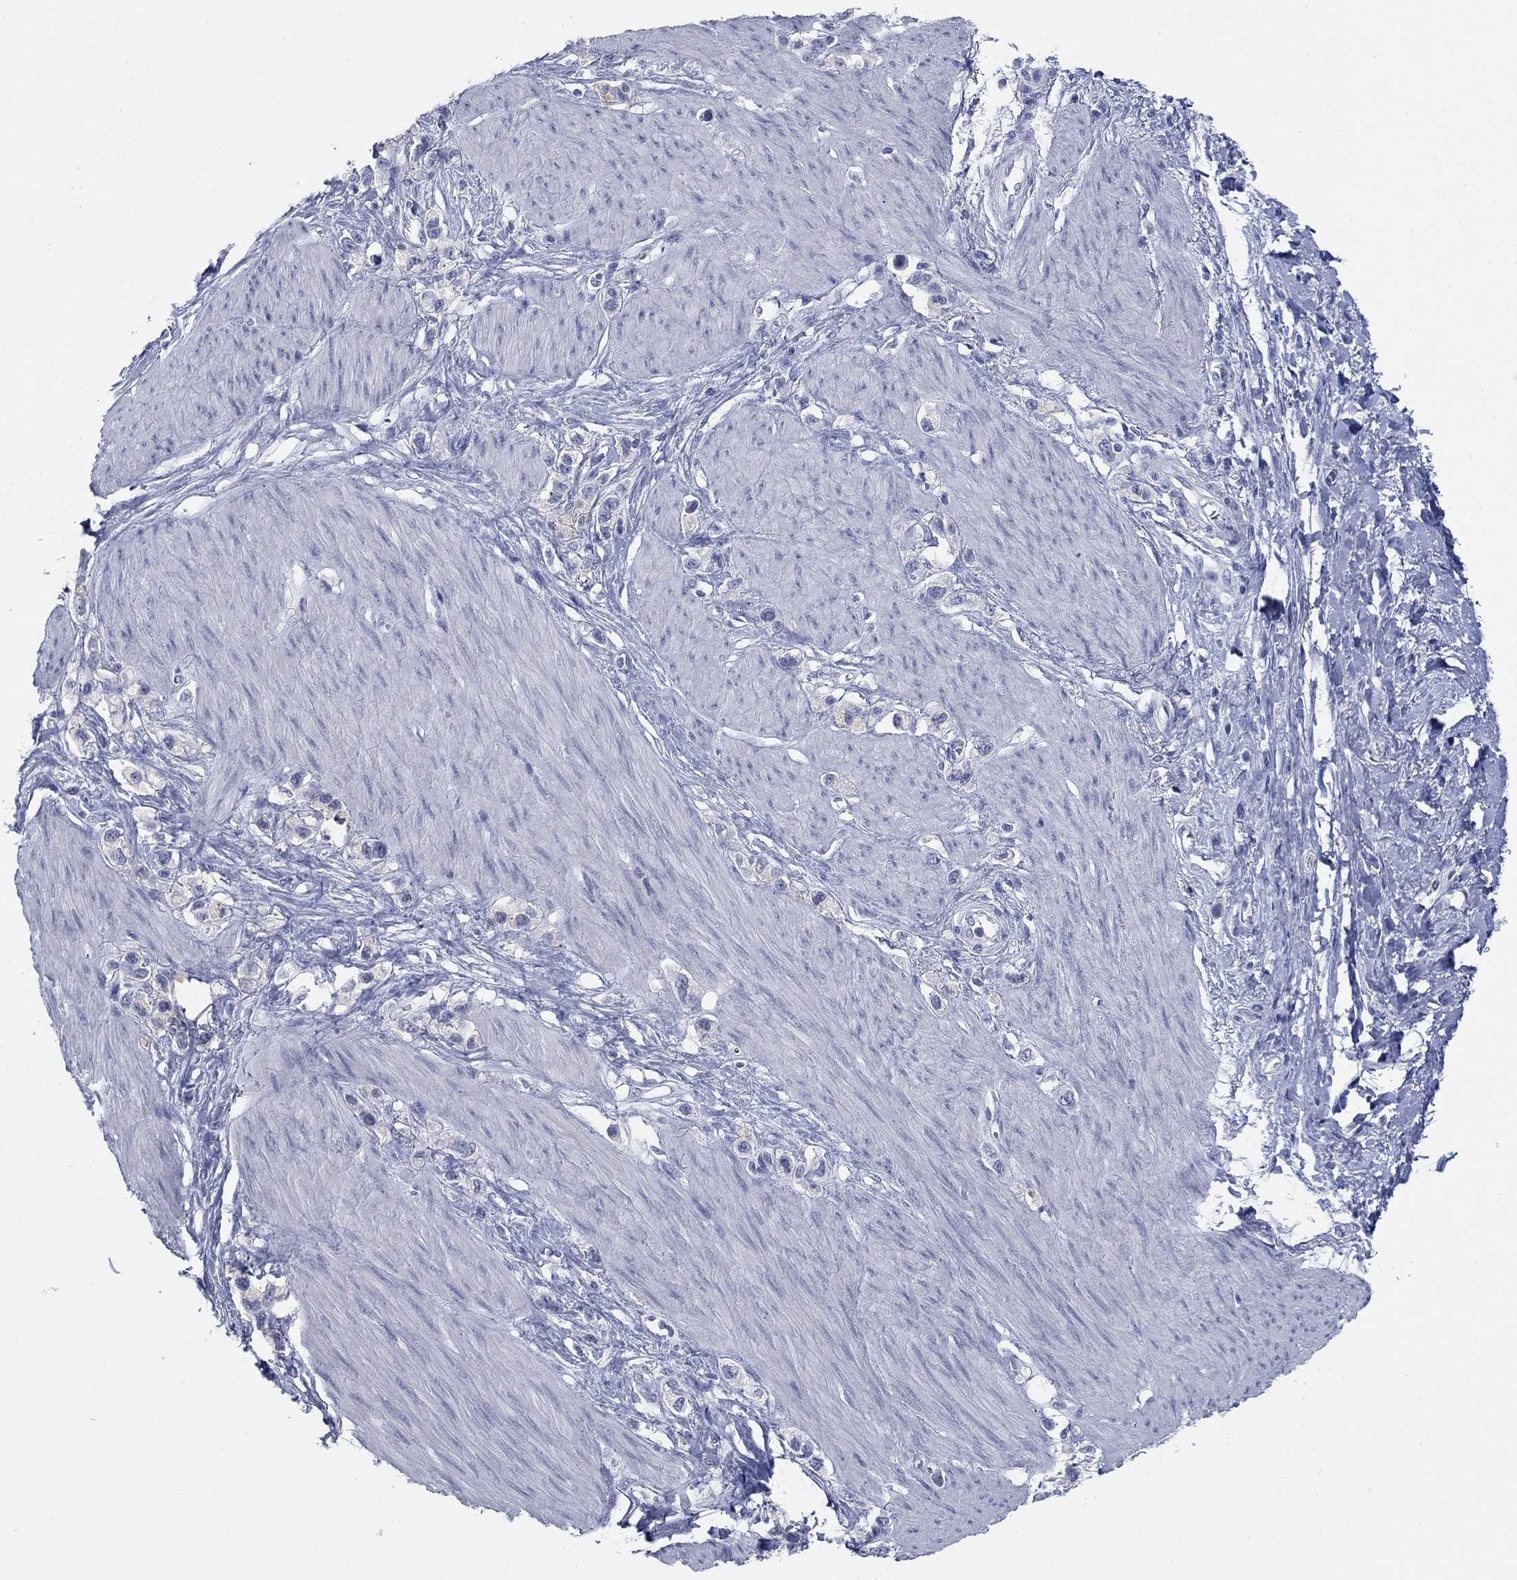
{"staining": {"intensity": "negative", "quantity": "none", "location": "none"}, "tissue": "stomach cancer", "cell_type": "Tumor cells", "image_type": "cancer", "snomed": [{"axis": "morphology", "description": "Normal tissue, NOS"}, {"axis": "morphology", "description": "Adenocarcinoma, NOS"}, {"axis": "morphology", "description": "Adenocarcinoma, High grade"}, {"axis": "topography", "description": "Stomach, upper"}, {"axis": "topography", "description": "Stomach"}], "caption": "Human stomach adenocarcinoma stained for a protein using immunohistochemistry displays no positivity in tumor cells.", "gene": "DNAL1", "patient": {"sex": "female", "age": 65}}